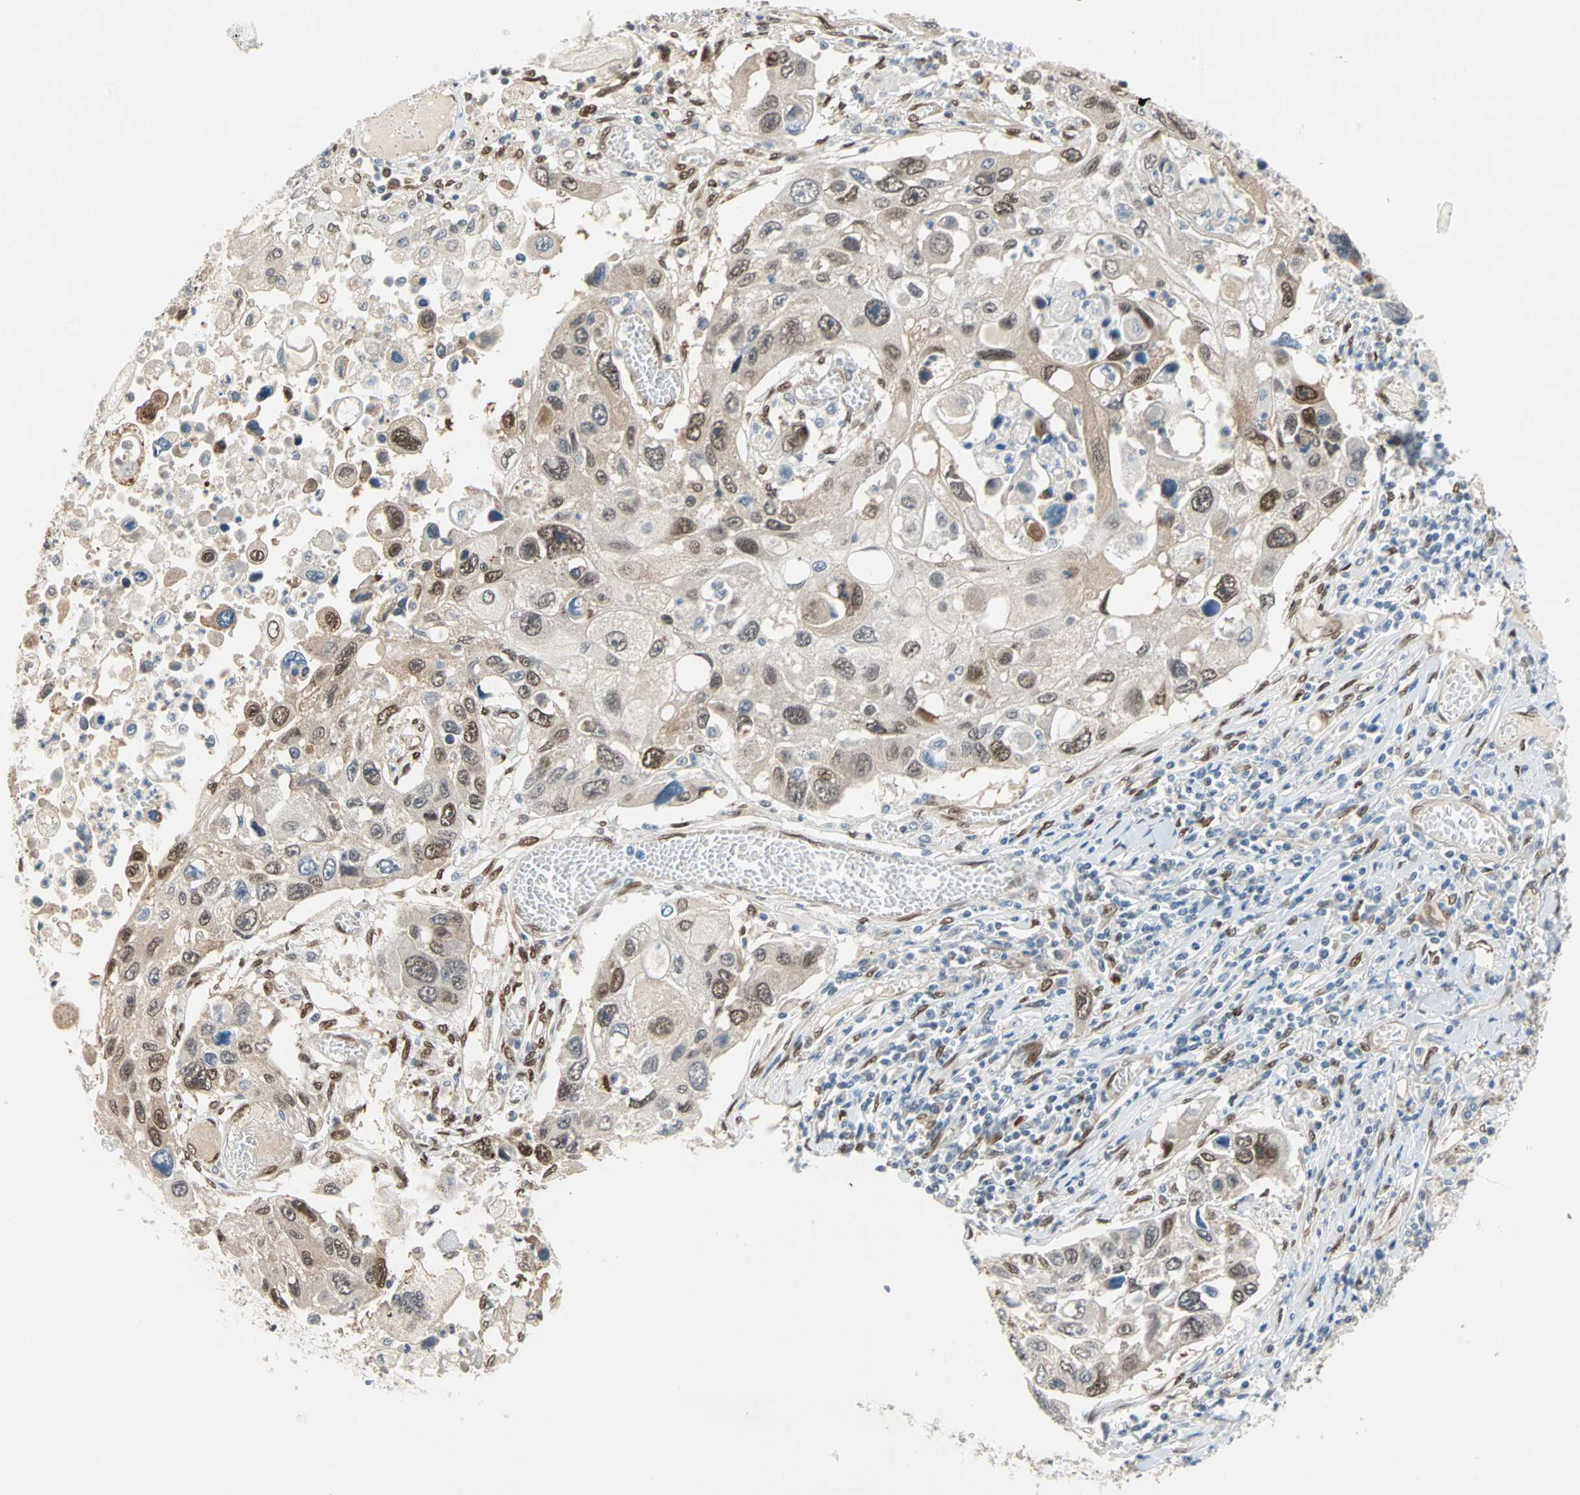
{"staining": {"intensity": "strong", "quantity": ">75%", "location": "cytoplasmic/membranous,nuclear"}, "tissue": "lung cancer", "cell_type": "Tumor cells", "image_type": "cancer", "snomed": [{"axis": "morphology", "description": "Squamous cell carcinoma, NOS"}, {"axis": "topography", "description": "Lung"}], "caption": "Protein staining by immunohistochemistry (IHC) demonstrates strong cytoplasmic/membranous and nuclear positivity in approximately >75% of tumor cells in lung cancer. (DAB IHC with brightfield microscopy, high magnification).", "gene": "WWTR1", "patient": {"sex": "male", "age": 71}}